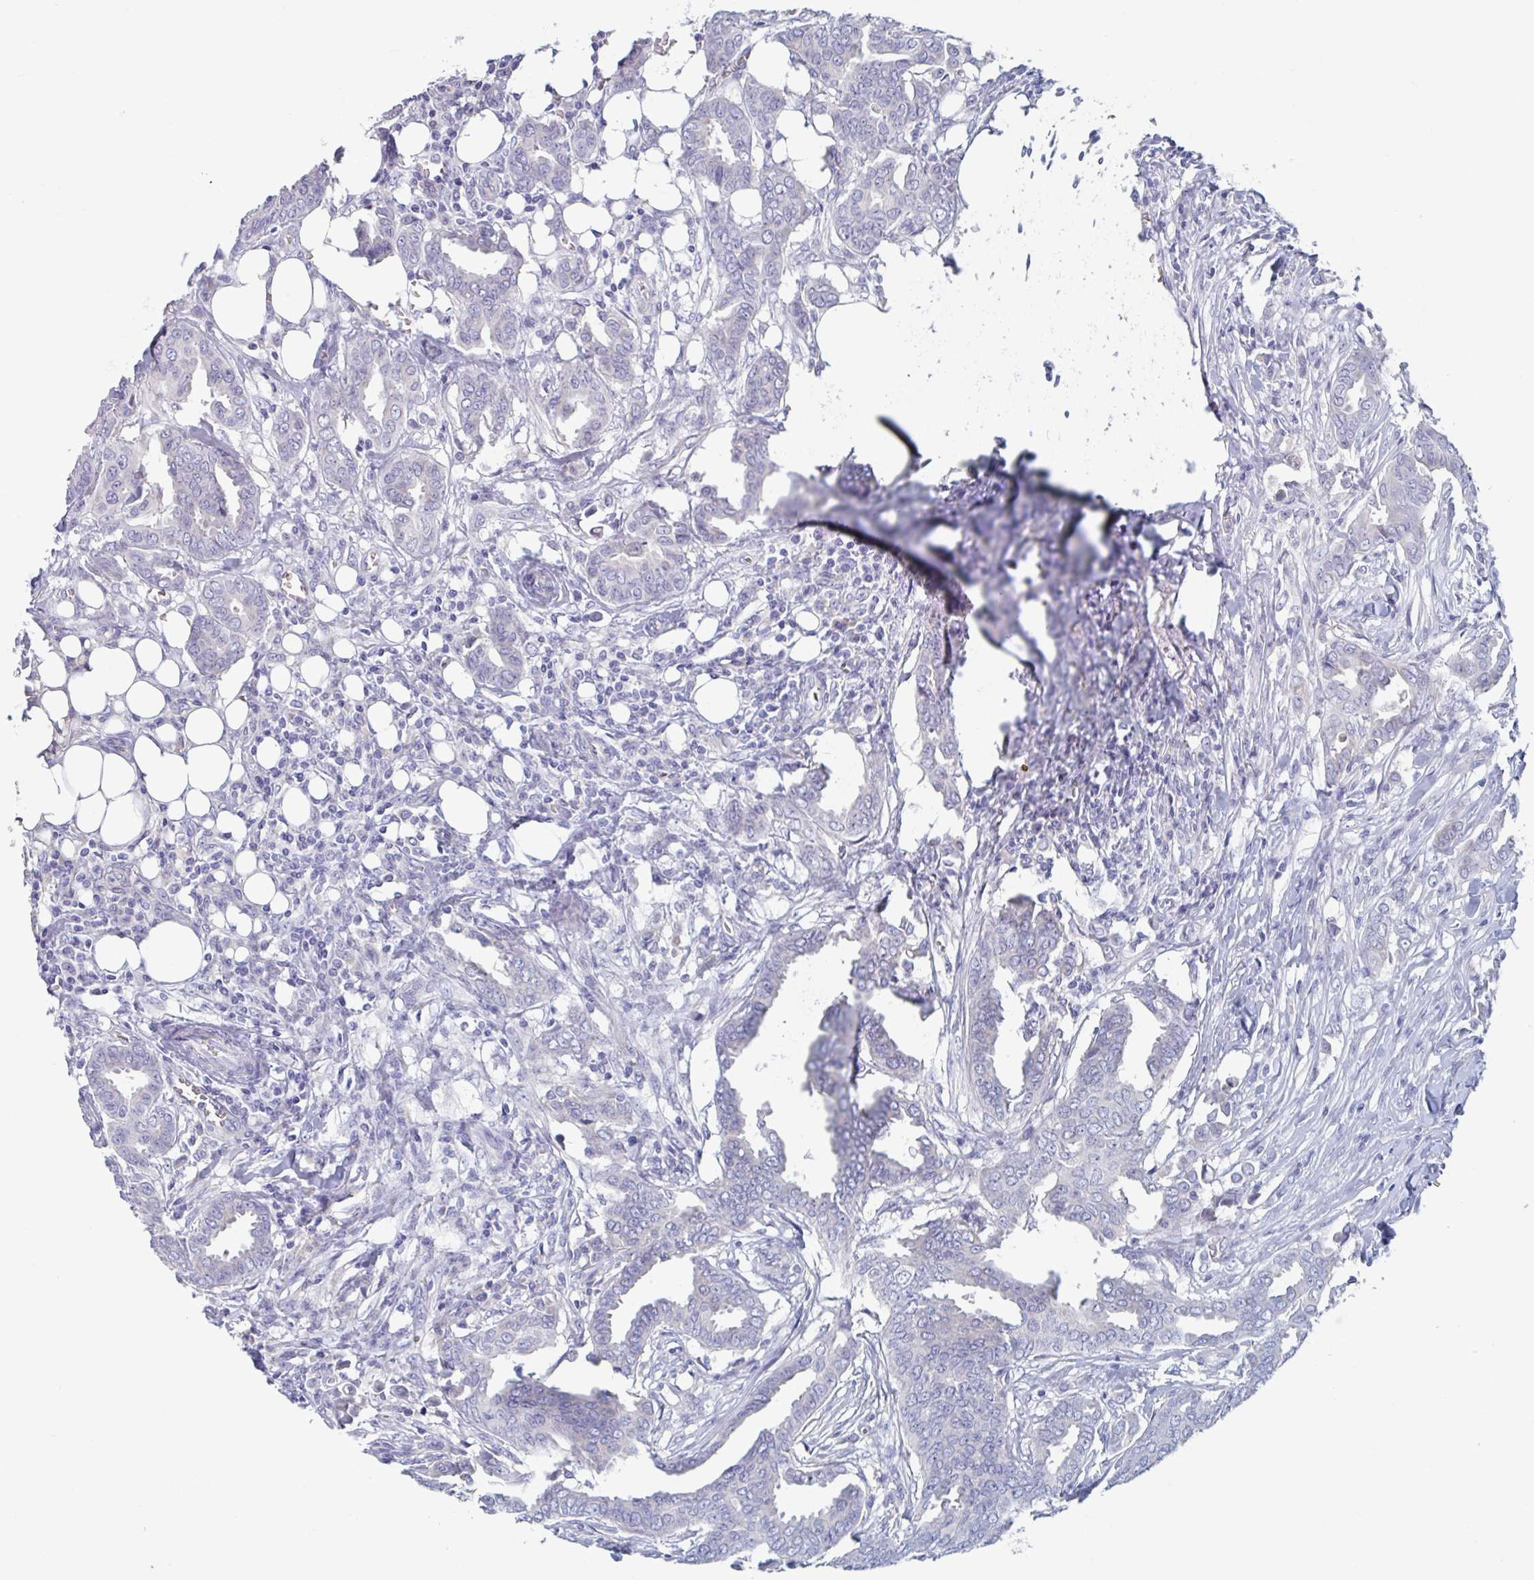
{"staining": {"intensity": "negative", "quantity": "none", "location": "none"}, "tissue": "breast cancer", "cell_type": "Tumor cells", "image_type": "cancer", "snomed": [{"axis": "morphology", "description": "Duct carcinoma"}, {"axis": "topography", "description": "Breast"}], "caption": "Immunohistochemistry (IHC) of breast cancer reveals no positivity in tumor cells. (Stains: DAB IHC with hematoxylin counter stain, Microscopy: brightfield microscopy at high magnification).", "gene": "ABHD16A", "patient": {"sex": "female", "age": 45}}